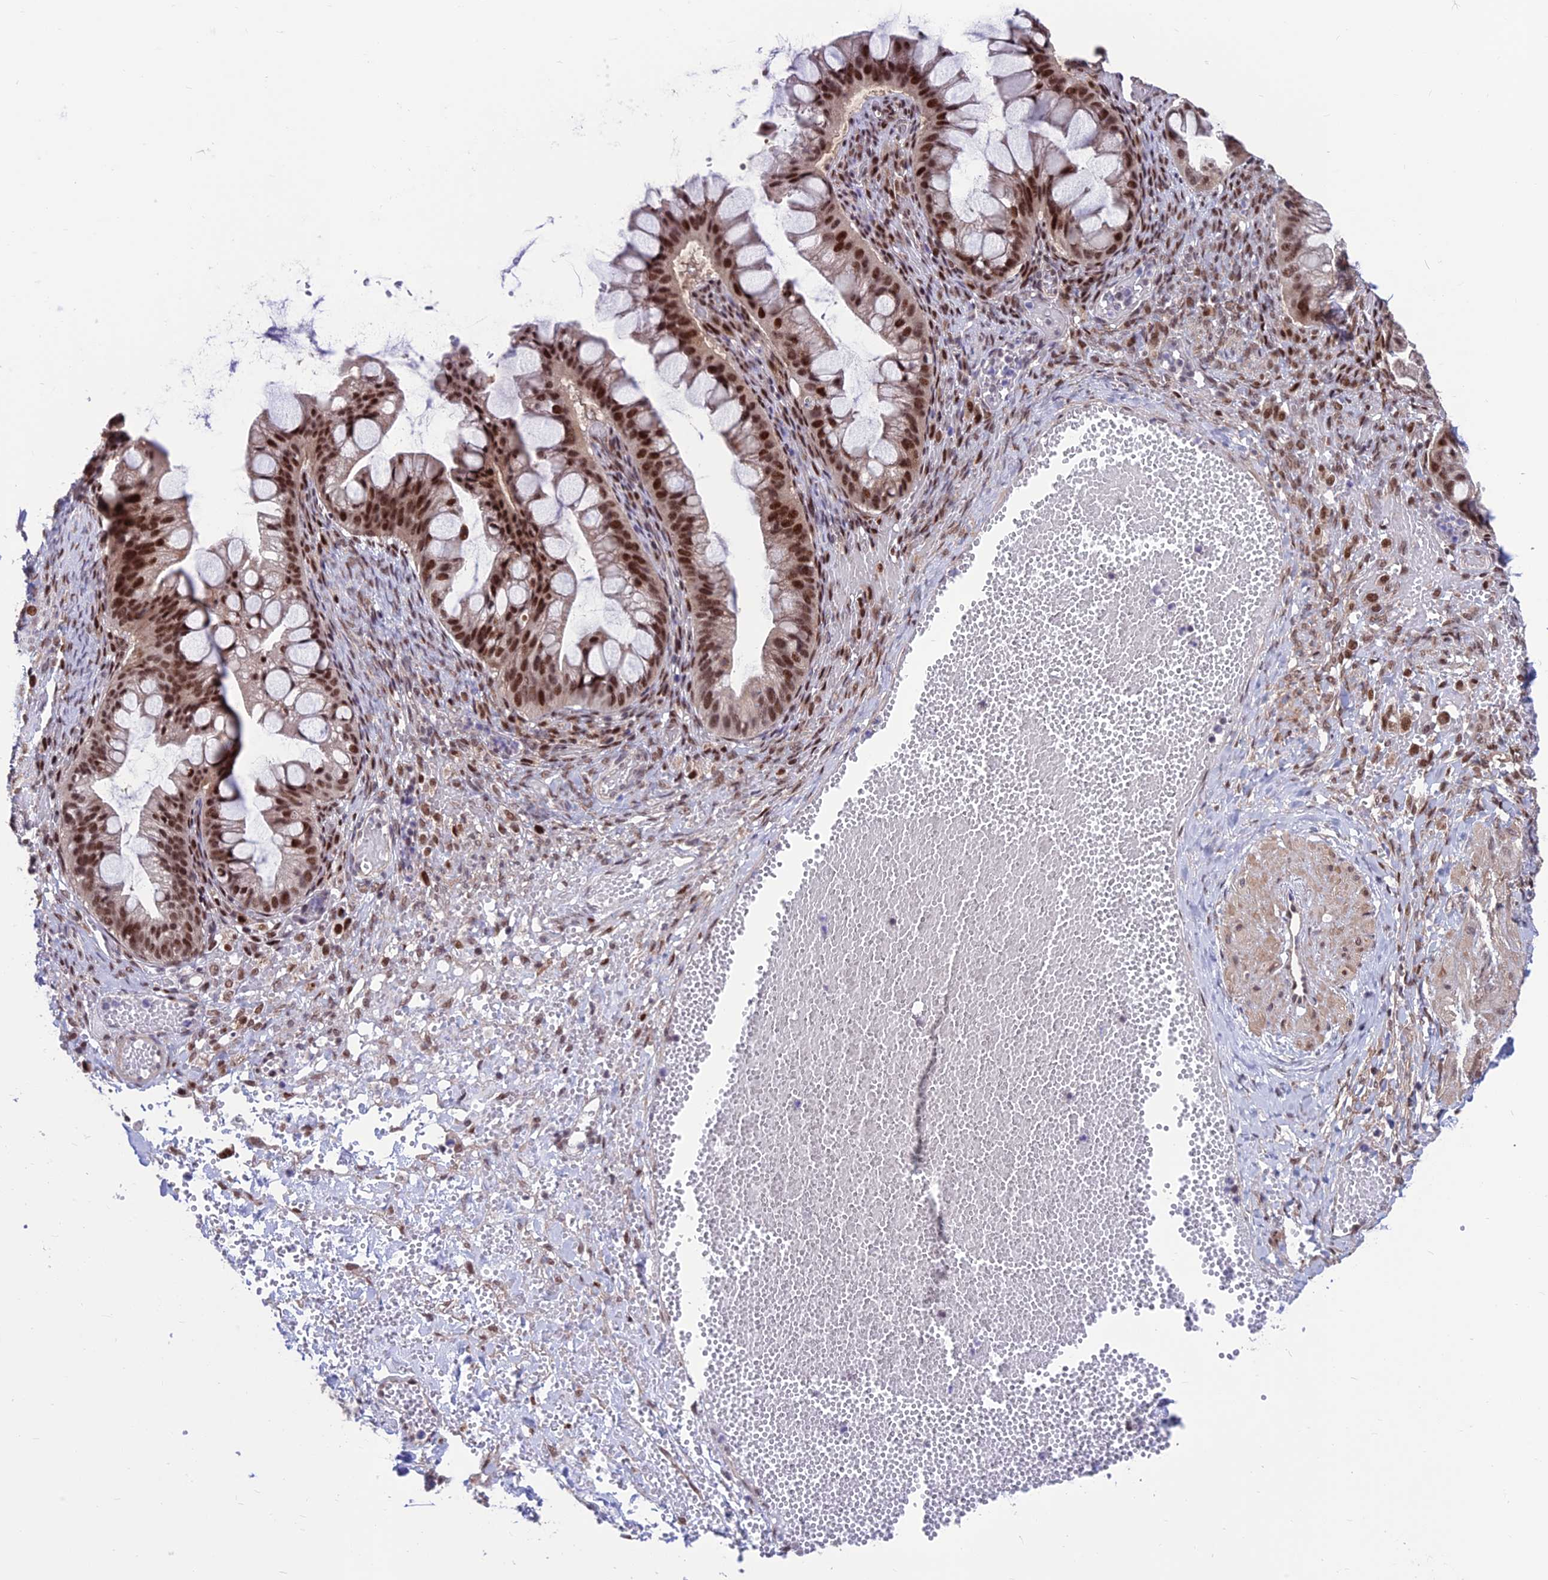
{"staining": {"intensity": "strong", "quantity": "25%-75%", "location": "nuclear"}, "tissue": "ovarian cancer", "cell_type": "Tumor cells", "image_type": "cancer", "snomed": [{"axis": "morphology", "description": "Cystadenocarcinoma, mucinous, NOS"}, {"axis": "topography", "description": "Ovary"}], "caption": "Strong nuclear expression for a protein is seen in about 25%-75% of tumor cells of ovarian cancer using immunohistochemistry (IHC).", "gene": "KIAA1191", "patient": {"sex": "female", "age": 73}}